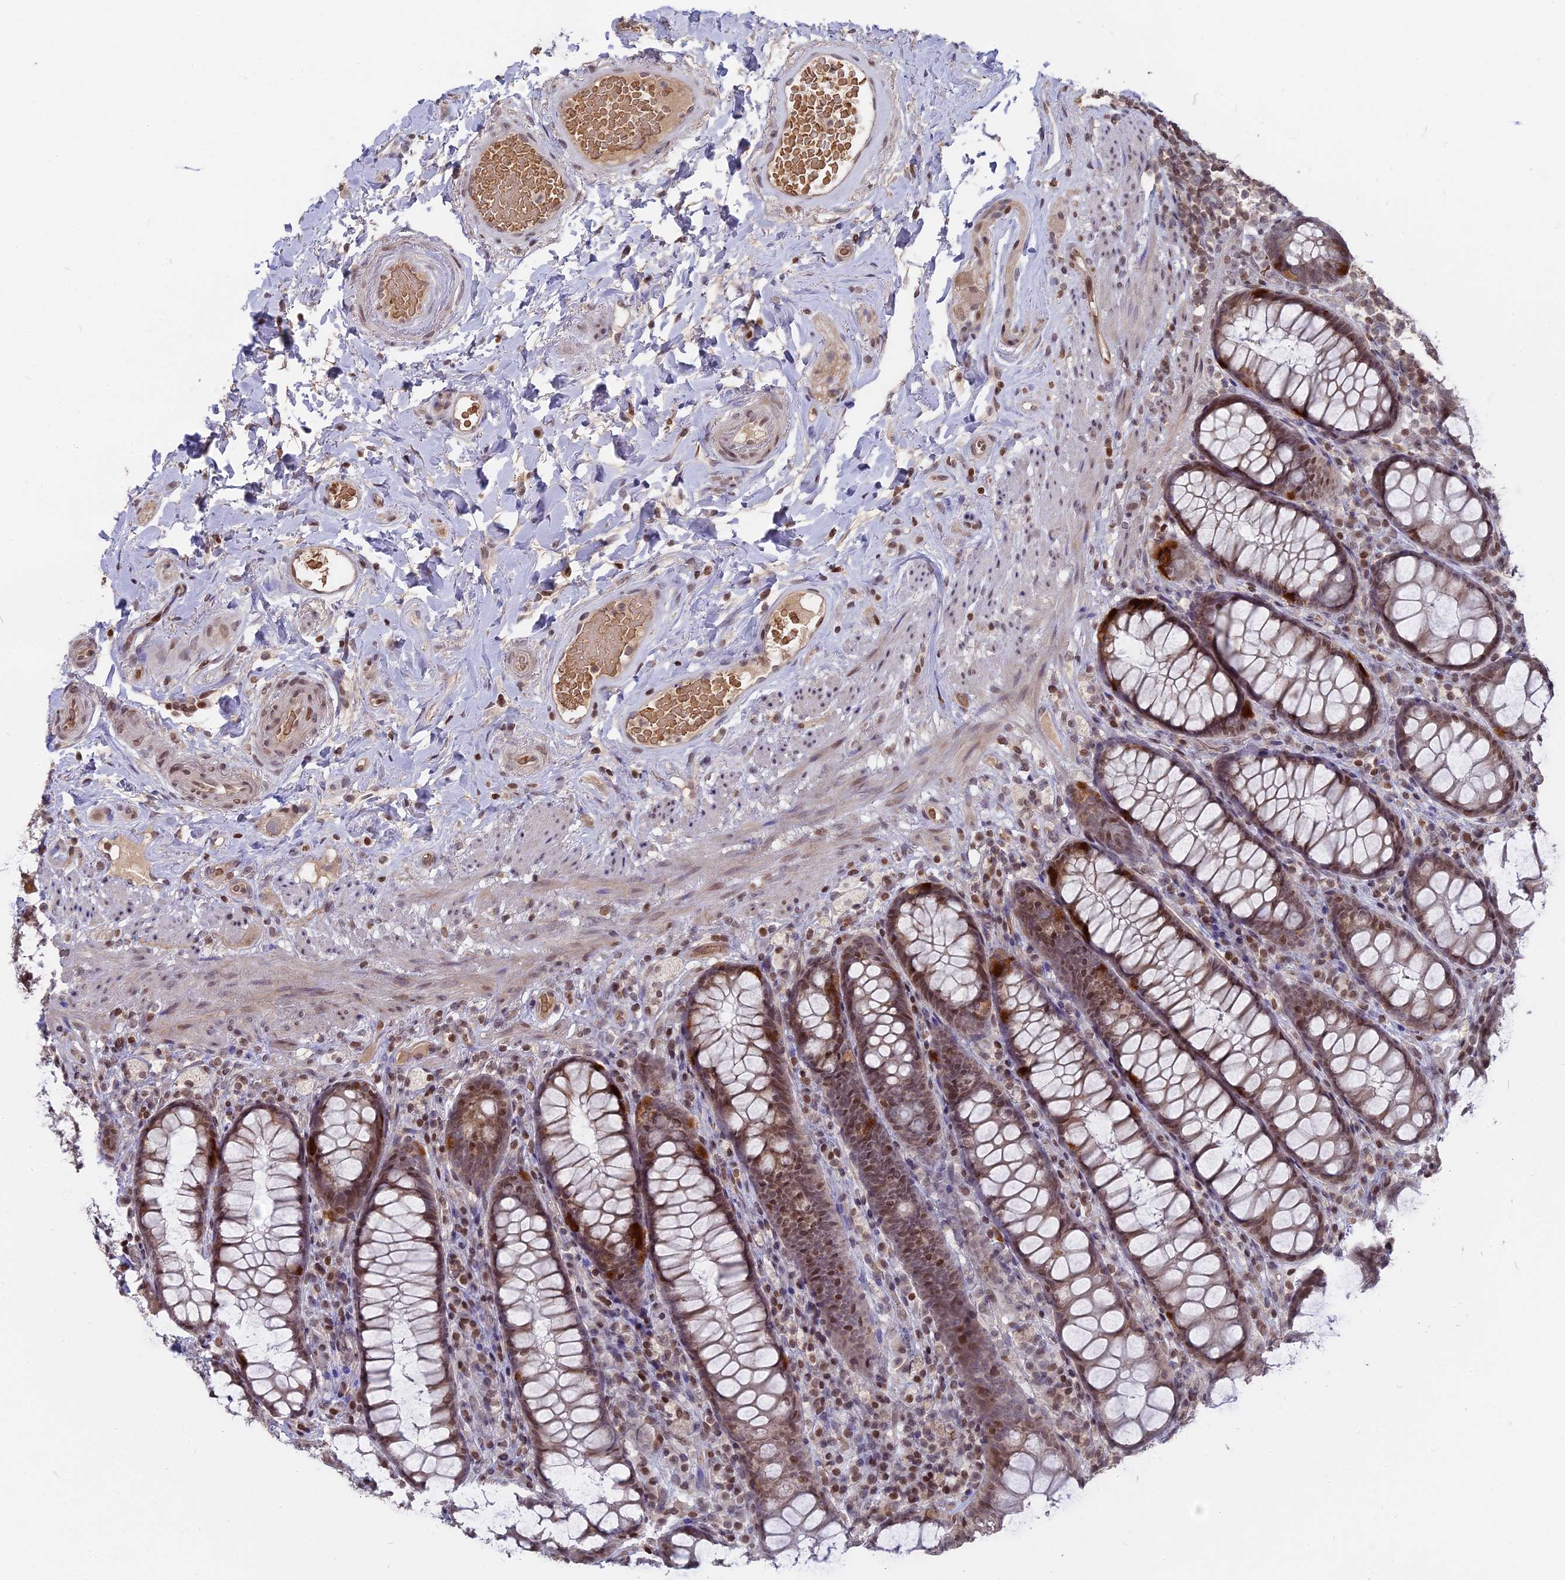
{"staining": {"intensity": "moderate", "quantity": "<25%", "location": "cytoplasmic/membranous,nuclear"}, "tissue": "rectum", "cell_type": "Glandular cells", "image_type": "normal", "snomed": [{"axis": "morphology", "description": "Normal tissue, NOS"}, {"axis": "topography", "description": "Rectum"}], "caption": "Immunohistochemical staining of benign human rectum displays <25% levels of moderate cytoplasmic/membranous,nuclear protein positivity in about <25% of glandular cells. (brown staining indicates protein expression, while blue staining denotes nuclei).", "gene": "NR1H3", "patient": {"sex": "male", "age": 83}}